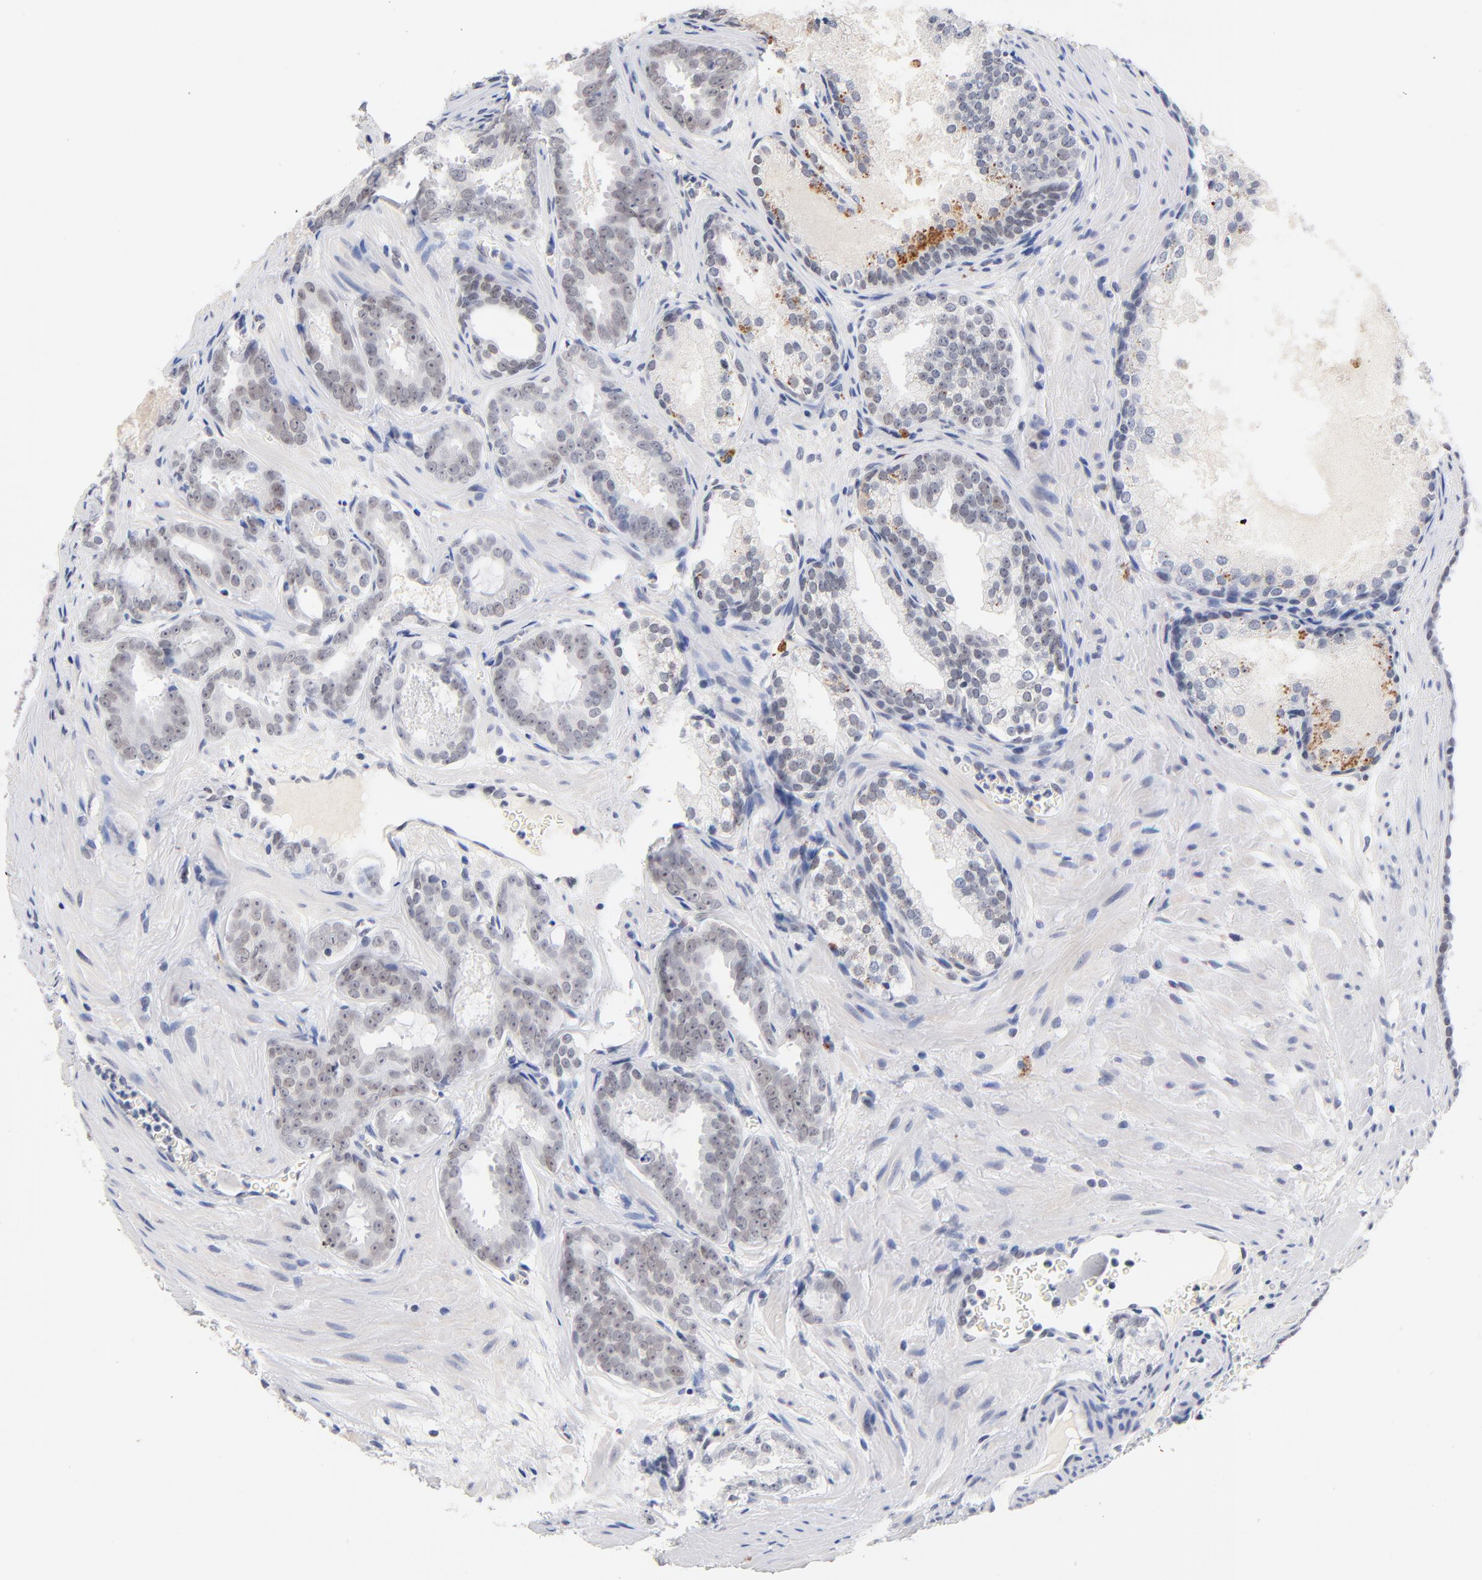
{"staining": {"intensity": "weak", "quantity": "25%-75%", "location": "nuclear"}, "tissue": "prostate cancer", "cell_type": "Tumor cells", "image_type": "cancer", "snomed": [{"axis": "morphology", "description": "Adenocarcinoma, Medium grade"}, {"axis": "topography", "description": "Prostate"}], "caption": "Prostate cancer (adenocarcinoma (medium-grade)) stained with immunohistochemistry shows weak nuclear staining in about 25%-75% of tumor cells. (IHC, brightfield microscopy, high magnification).", "gene": "ORC2", "patient": {"sex": "male", "age": 64}}